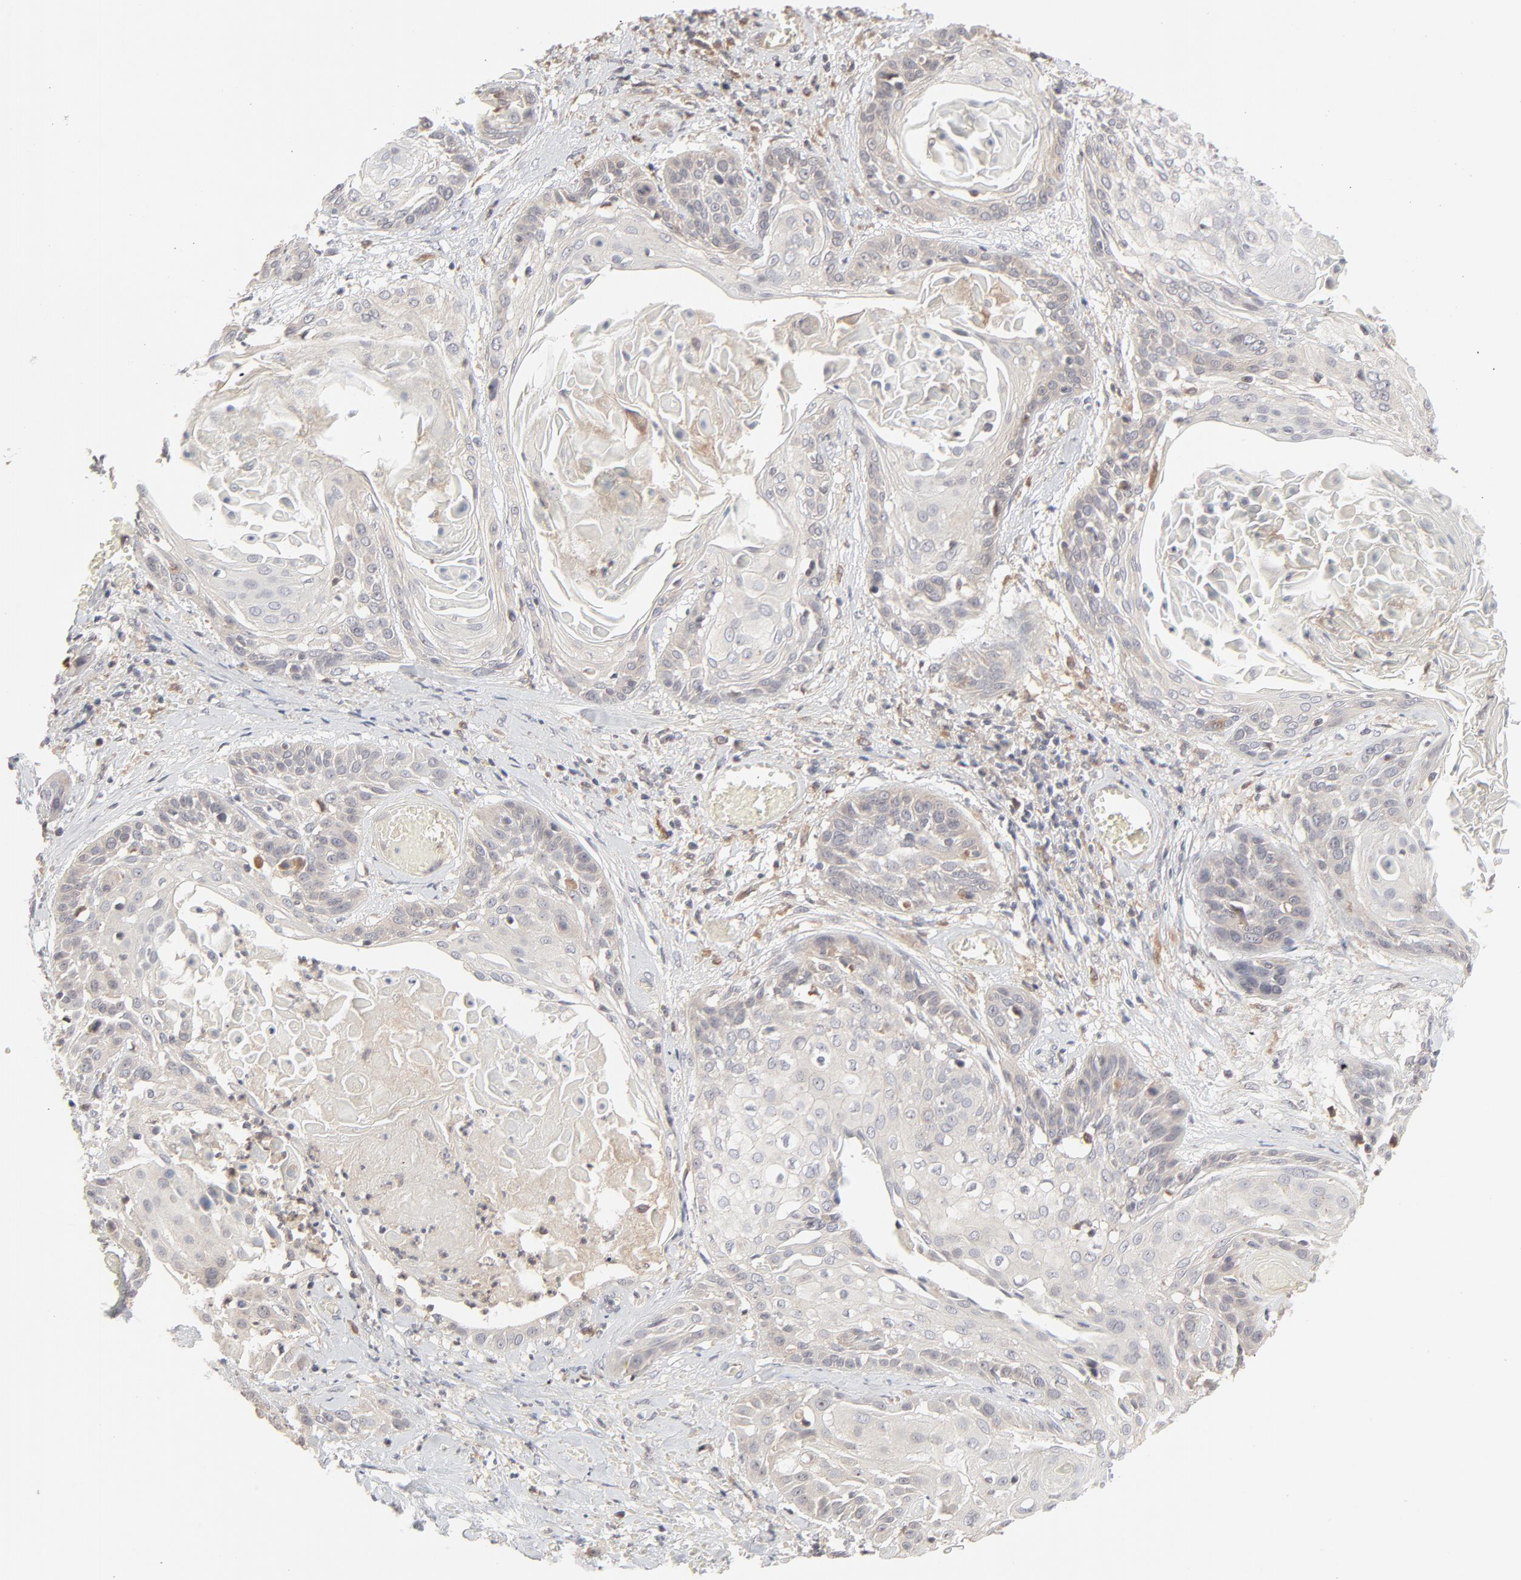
{"staining": {"intensity": "weak", "quantity": "<25%", "location": "cytoplasmic/membranous"}, "tissue": "cervical cancer", "cell_type": "Tumor cells", "image_type": "cancer", "snomed": [{"axis": "morphology", "description": "Squamous cell carcinoma, NOS"}, {"axis": "topography", "description": "Cervix"}], "caption": "The histopathology image exhibits no significant expression in tumor cells of cervical squamous cell carcinoma.", "gene": "RAB5C", "patient": {"sex": "female", "age": 57}}